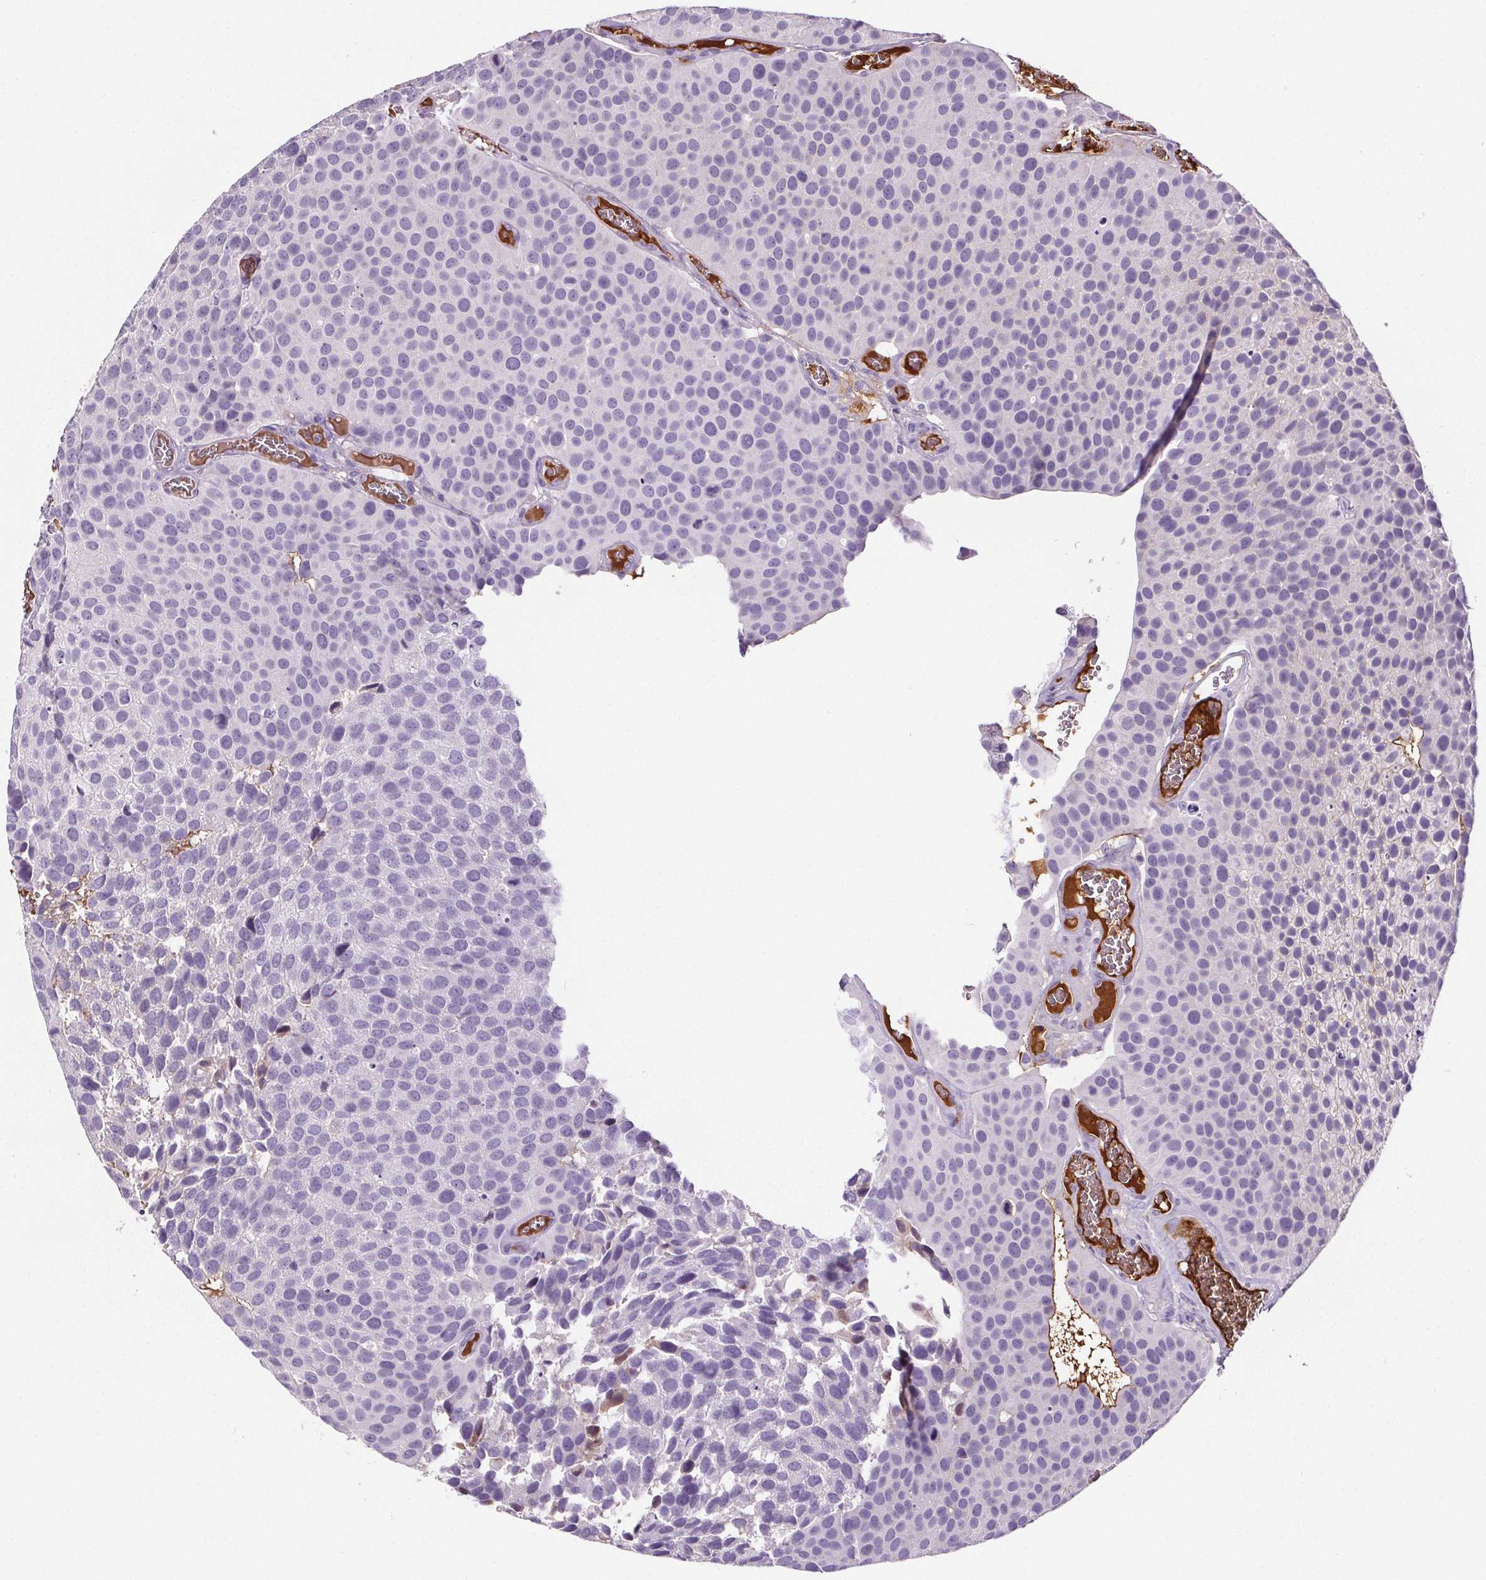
{"staining": {"intensity": "negative", "quantity": "none", "location": "none"}, "tissue": "urothelial cancer", "cell_type": "Tumor cells", "image_type": "cancer", "snomed": [{"axis": "morphology", "description": "Urothelial carcinoma, Low grade"}, {"axis": "topography", "description": "Urinary bladder"}], "caption": "Low-grade urothelial carcinoma was stained to show a protein in brown. There is no significant positivity in tumor cells.", "gene": "CD5L", "patient": {"sex": "female", "age": 69}}